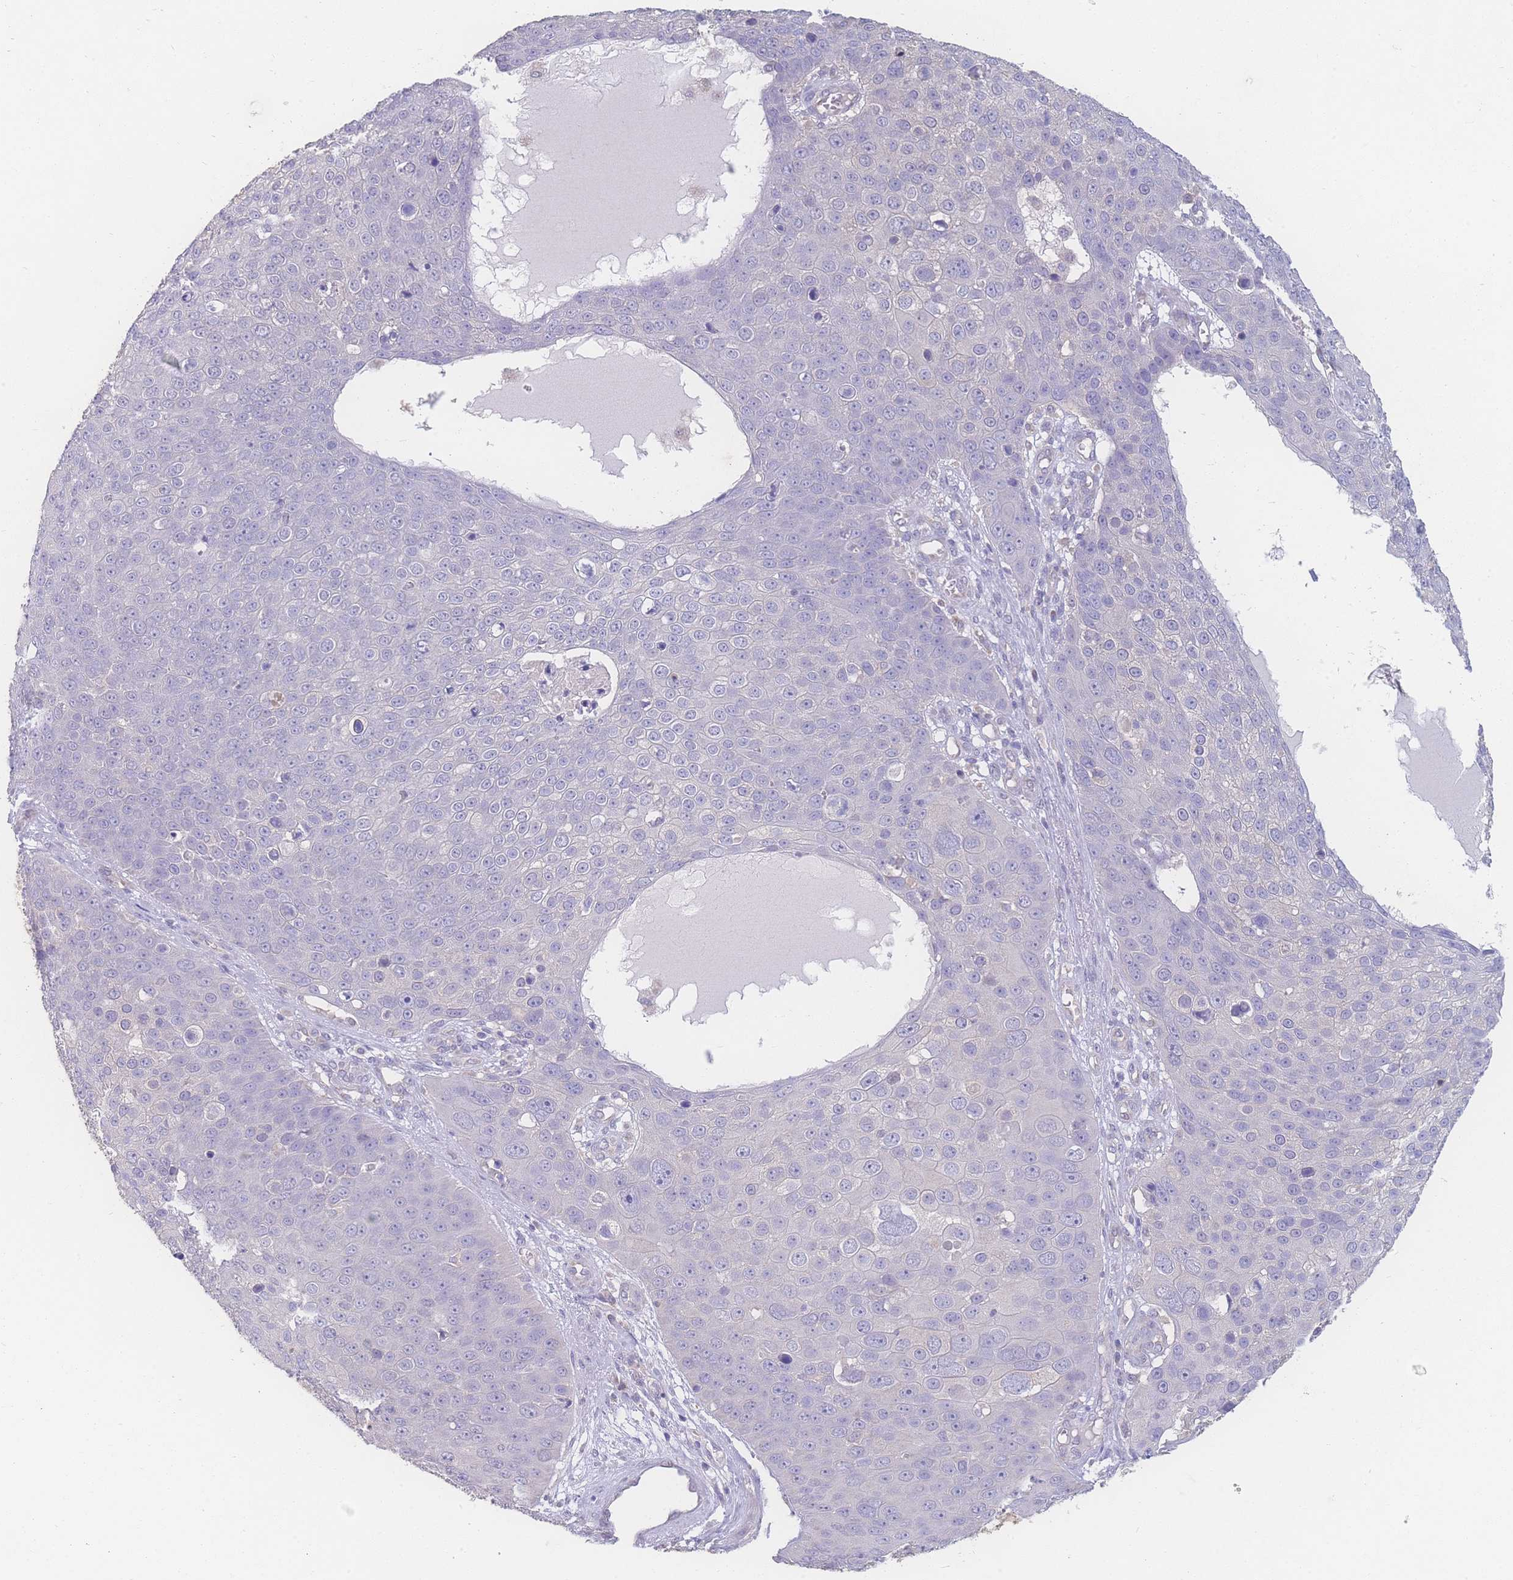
{"staining": {"intensity": "negative", "quantity": "none", "location": "none"}, "tissue": "skin cancer", "cell_type": "Tumor cells", "image_type": "cancer", "snomed": [{"axis": "morphology", "description": "Squamous cell carcinoma, NOS"}, {"axis": "topography", "description": "Skin"}], "caption": "Human squamous cell carcinoma (skin) stained for a protein using immunohistochemistry demonstrates no staining in tumor cells.", "gene": "GIPR", "patient": {"sex": "male", "age": 71}}